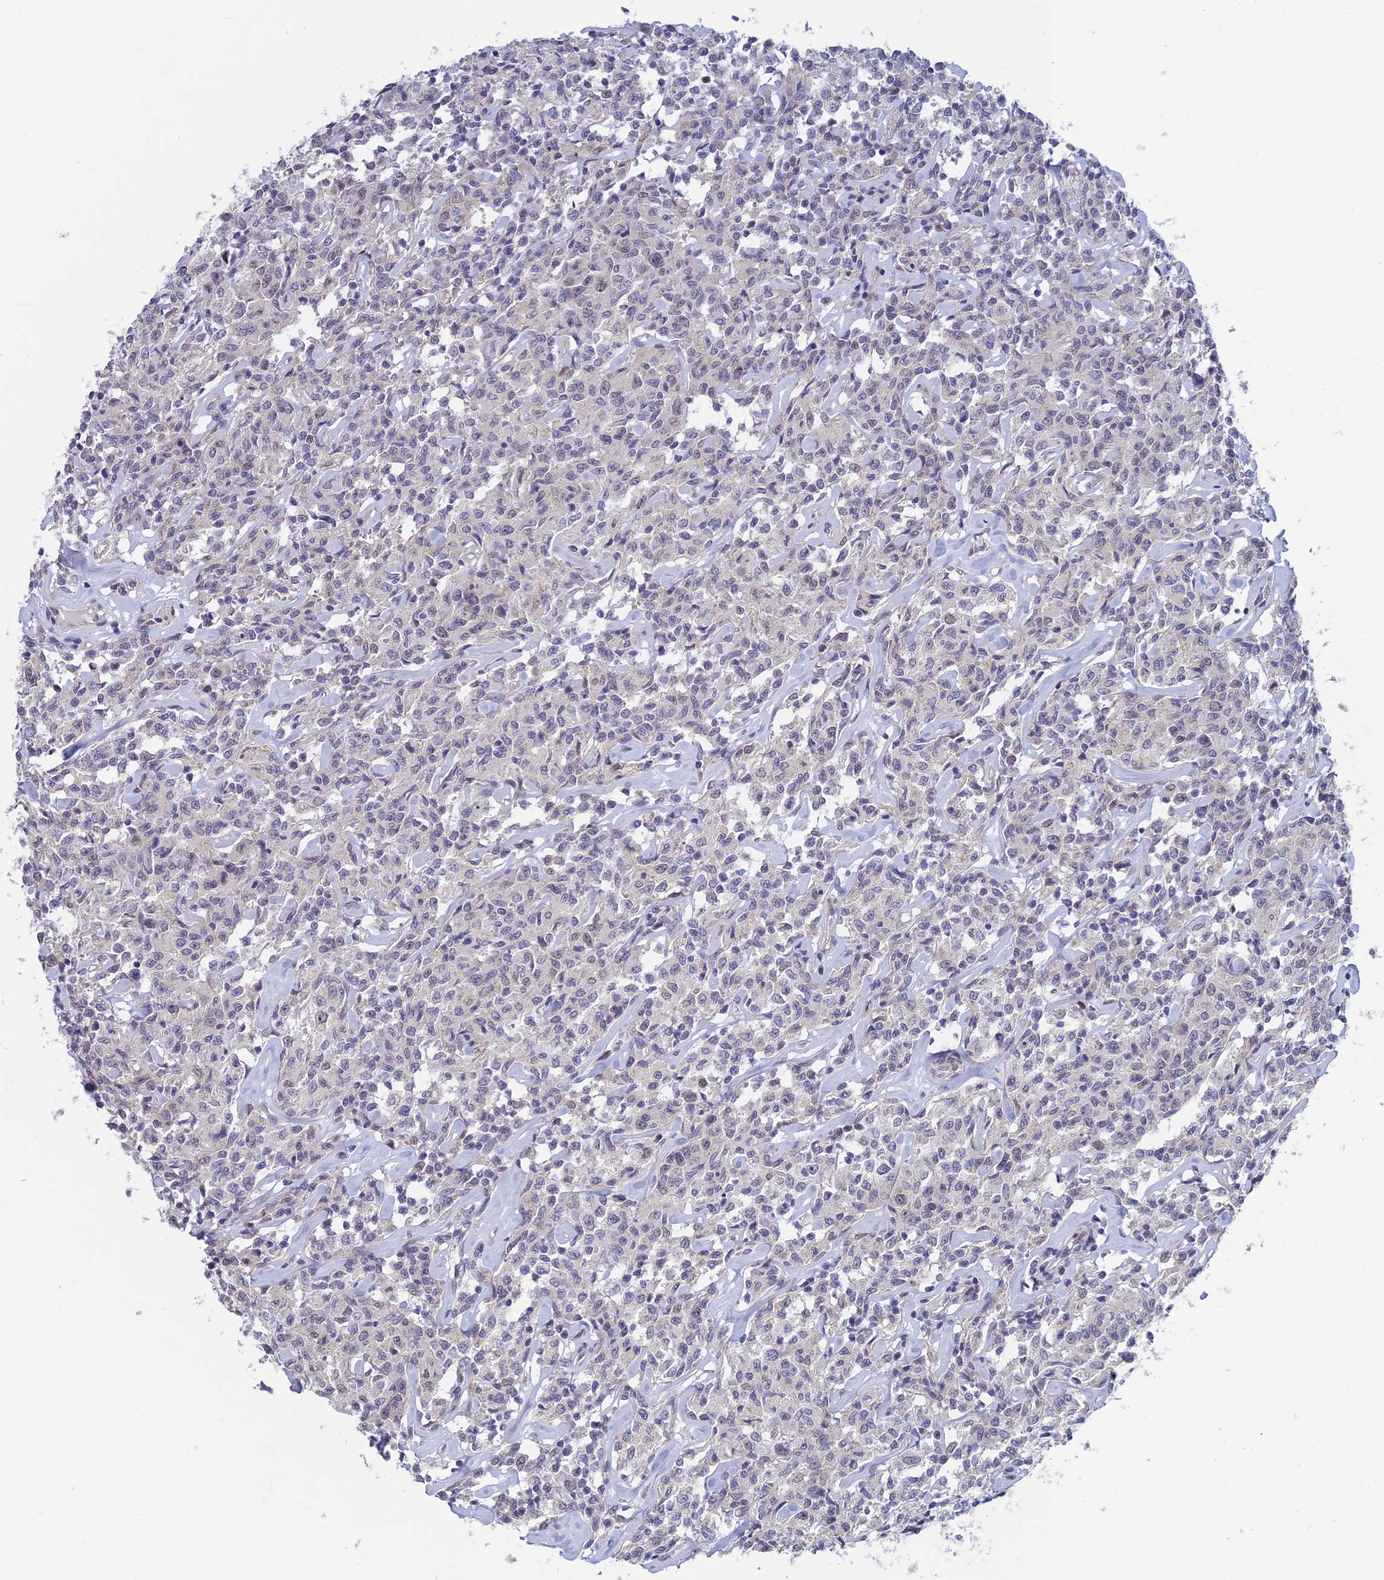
{"staining": {"intensity": "negative", "quantity": "none", "location": "none"}, "tissue": "lymphoma", "cell_type": "Tumor cells", "image_type": "cancer", "snomed": [{"axis": "morphology", "description": "Malignant lymphoma, non-Hodgkin's type, Low grade"}, {"axis": "topography", "description": "Small intestine"}], "caption": "DAB (3,3'-diaminobenzidine) immunohistochemical staining of lymphoma shows no significant staining in tumor cells.", "gene": "GIPC1", "patient": {"sex": "female", "age": 59}}